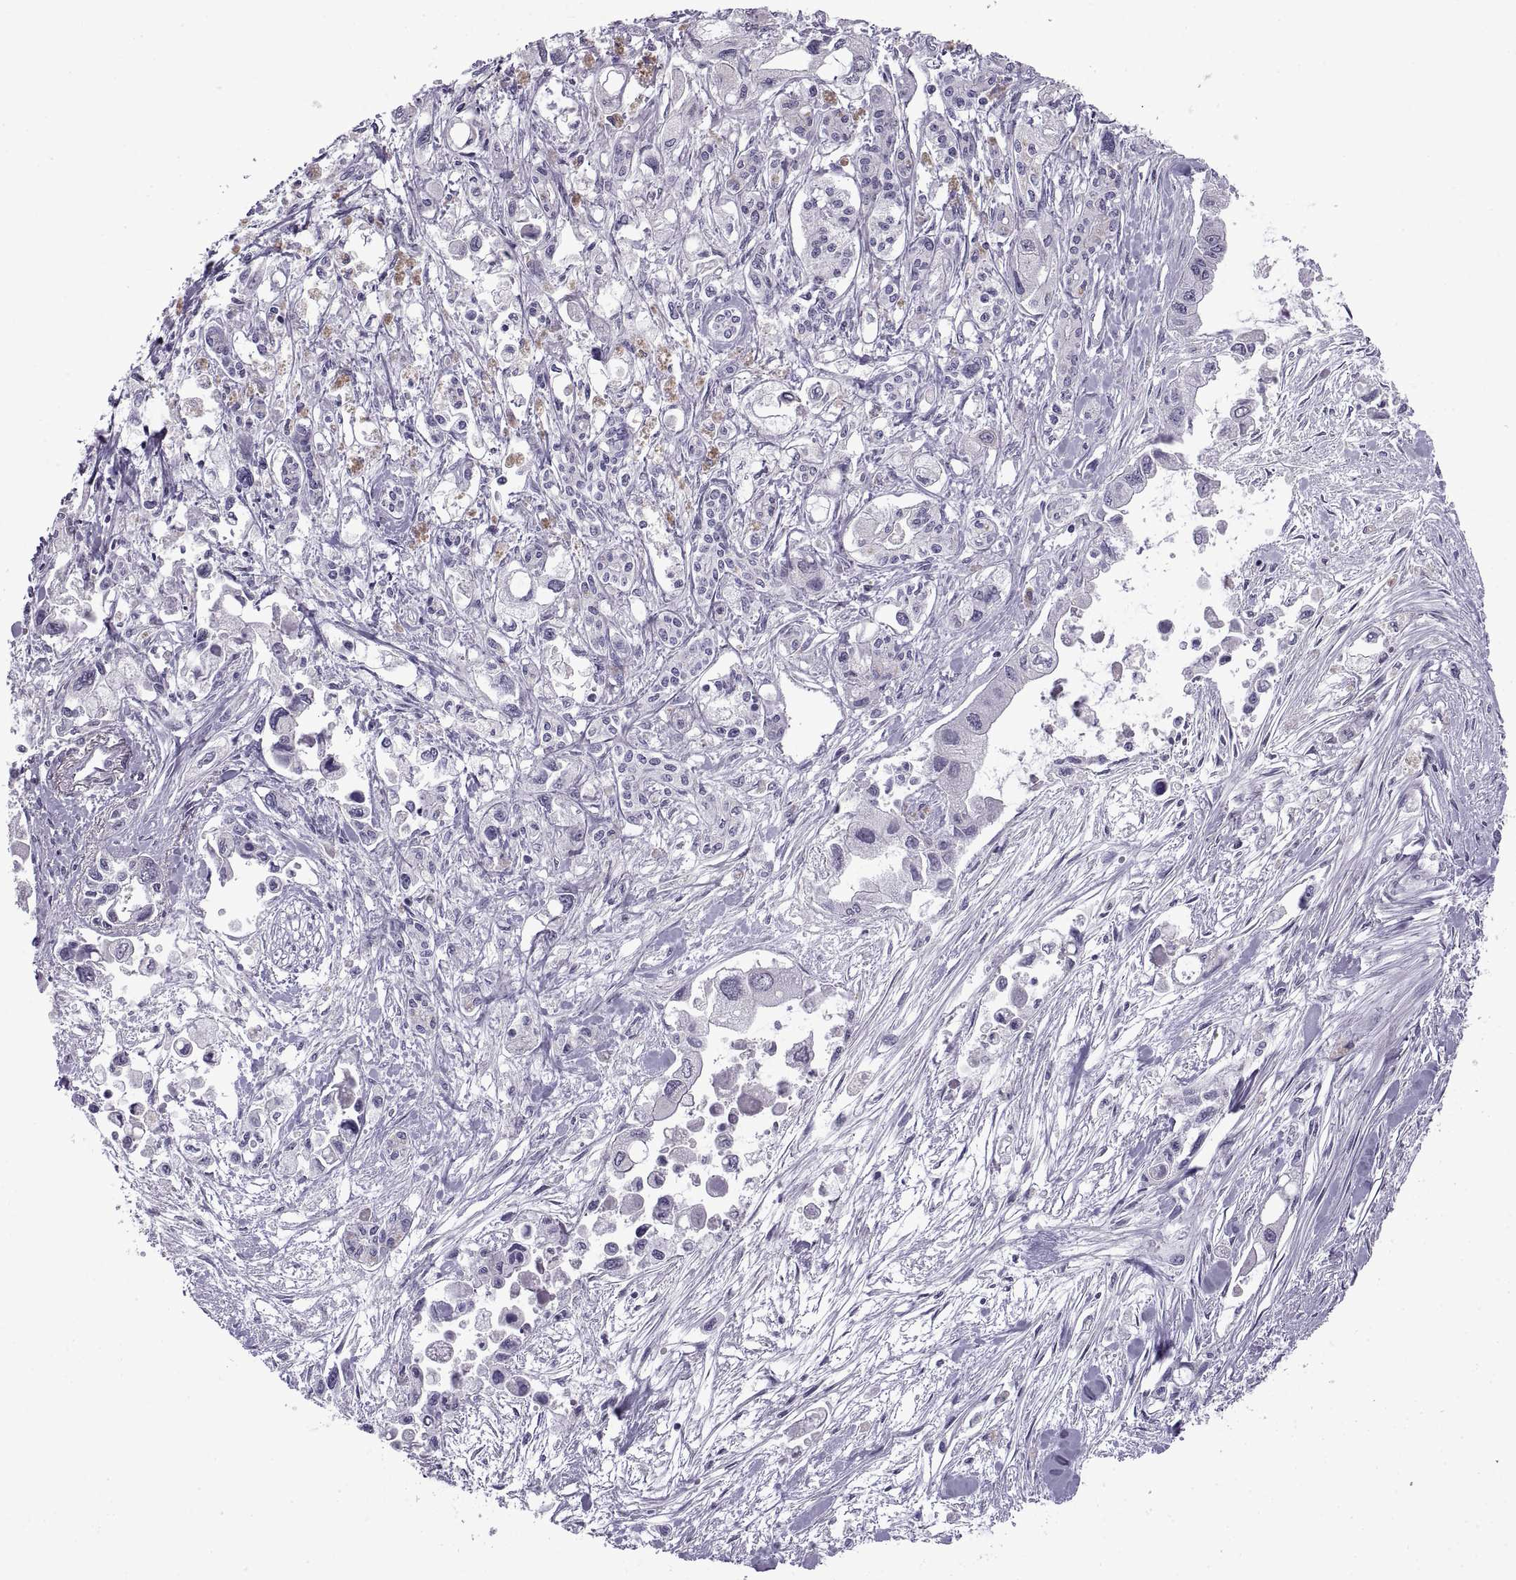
{"staining": {"intensity": "negative", "quantity": "none", "location": "none"}, "tissue": "pancreatic cancer", "cell_type": "Tumor cells", "image_type": "cancer", "snomed": [{"axis": "morphology", "description": "Adenocarcinoma, NOS"}, {"axis": "topography", "description": "Pancreas"}], "caption": "Immunohistochemical staining of pancreatic cancer (adenocarcinoma) demonstrates no significant positivity in tumor cells.", "gene": "BSPH1", "patient": {"sex": "female", "age": 61}}